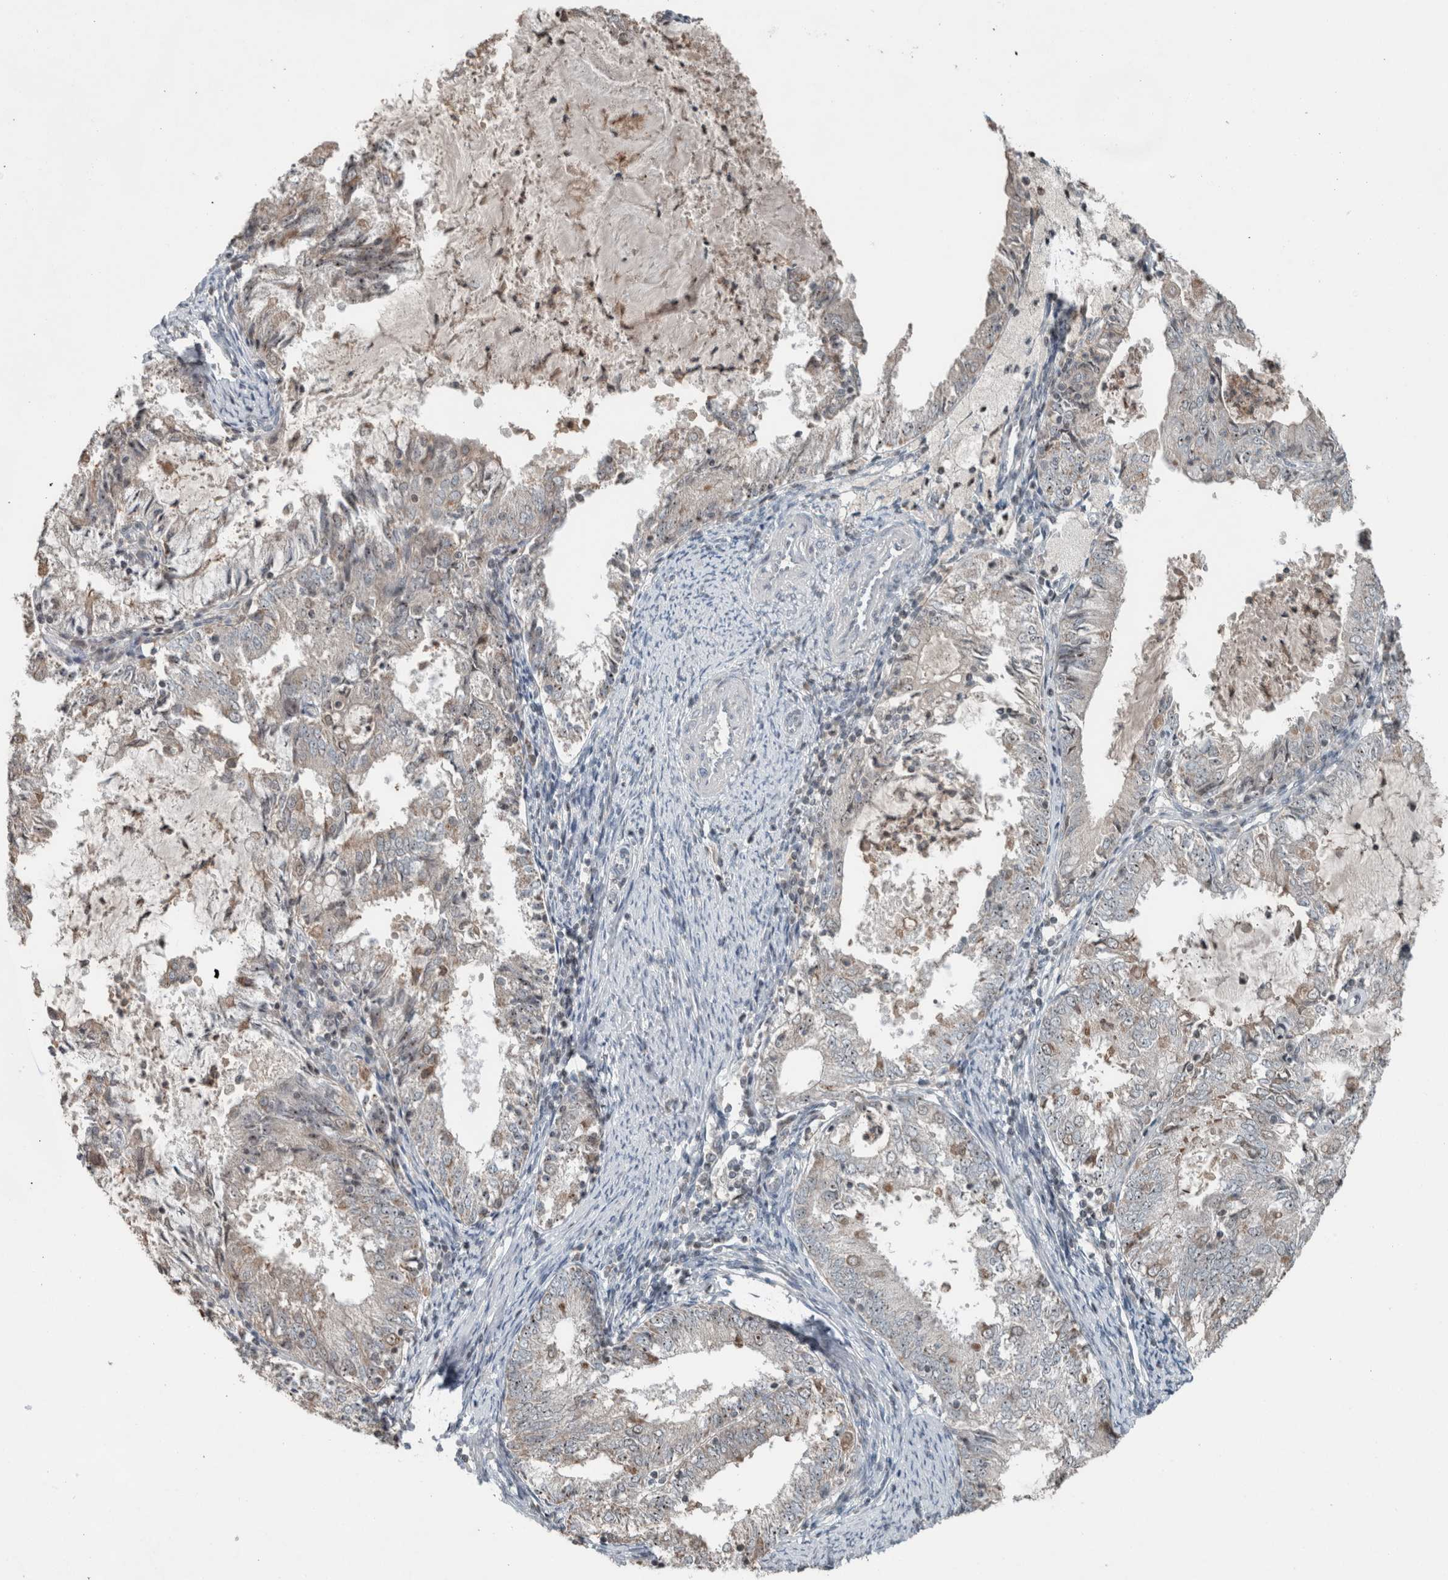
{"staining": {"intensity": "weak", "quantity": "25%-75%", "location": "cytoplasmic/membranous,nuclear"}, "tissue": "endometrial cancer", "cell_type": "Tumor cells", "image_type": "cancer", "snomed": [{"axis": "morphology", "description": "Adenocarcinoma, NOS"}, {"axis": "topography", "description": "Endometrium"}], "caption": "Protein expression analysis of endometrial adenocarcinoma shows weak cytoplasmic/membranous and nuclear expression in approximately 25%-75% of tumor cells.", "gene": "RPF1", "patient": {"sex": "female", "age": 57}}